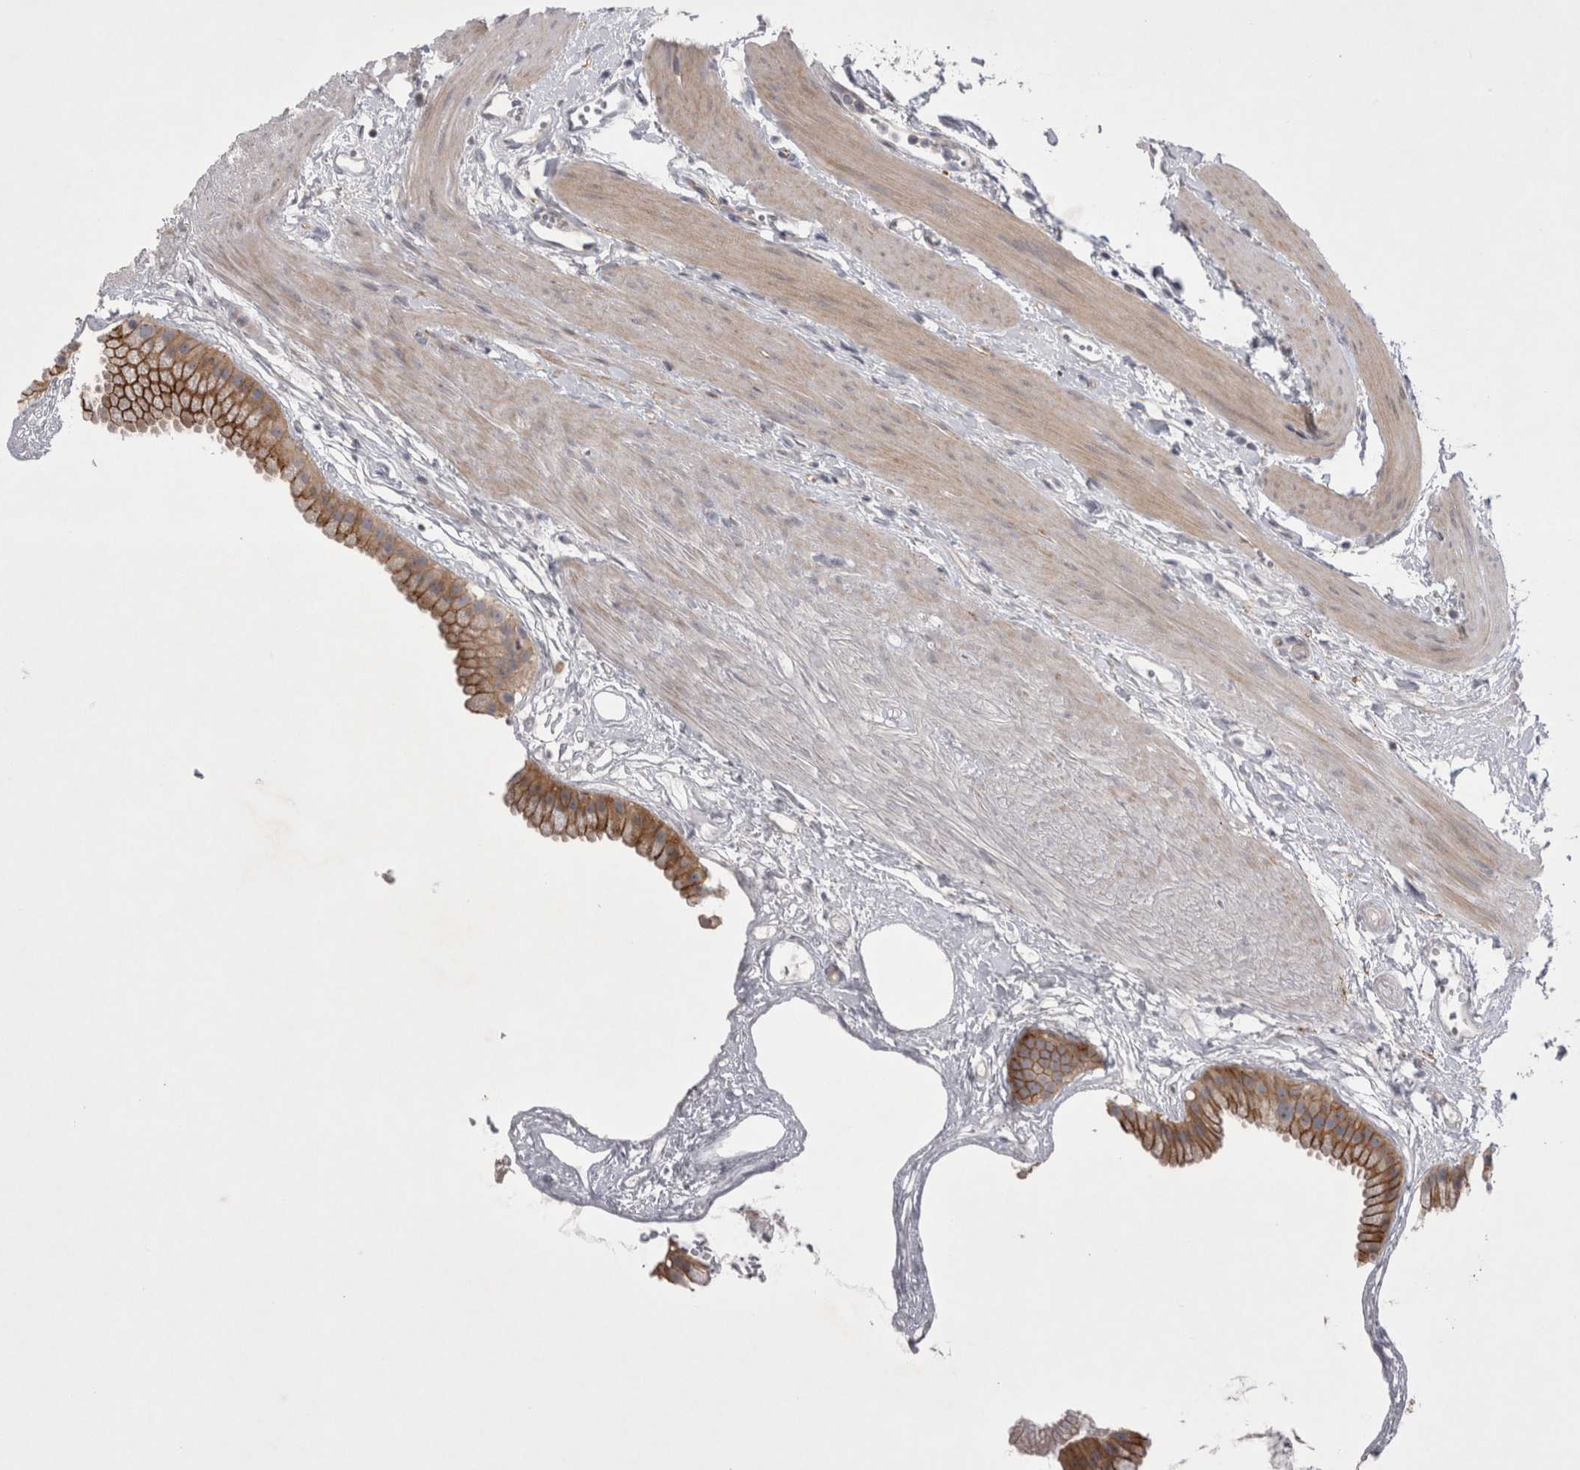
{"staining": {"intensity": "moderate", "quantity": ">75%", "location": "cytoplasmic/membranous"}, "tissue": "gallbladder", "cell_type": "Glandular cells", "image_type": "normal", "snomed": [{"axis": "morphology", "description": "Normal tissue, NOS"}, {"axis": "topography", "description": "Gallbladder"}], "caption": "Immunohistochemical staining of unremarkable human gallbladder displays medium levels of moderate cytoplasmic/membranous expression in about >75% of glandular cells.", "gene": "NENF", "patient": {"sex": "female", "age": 64}}